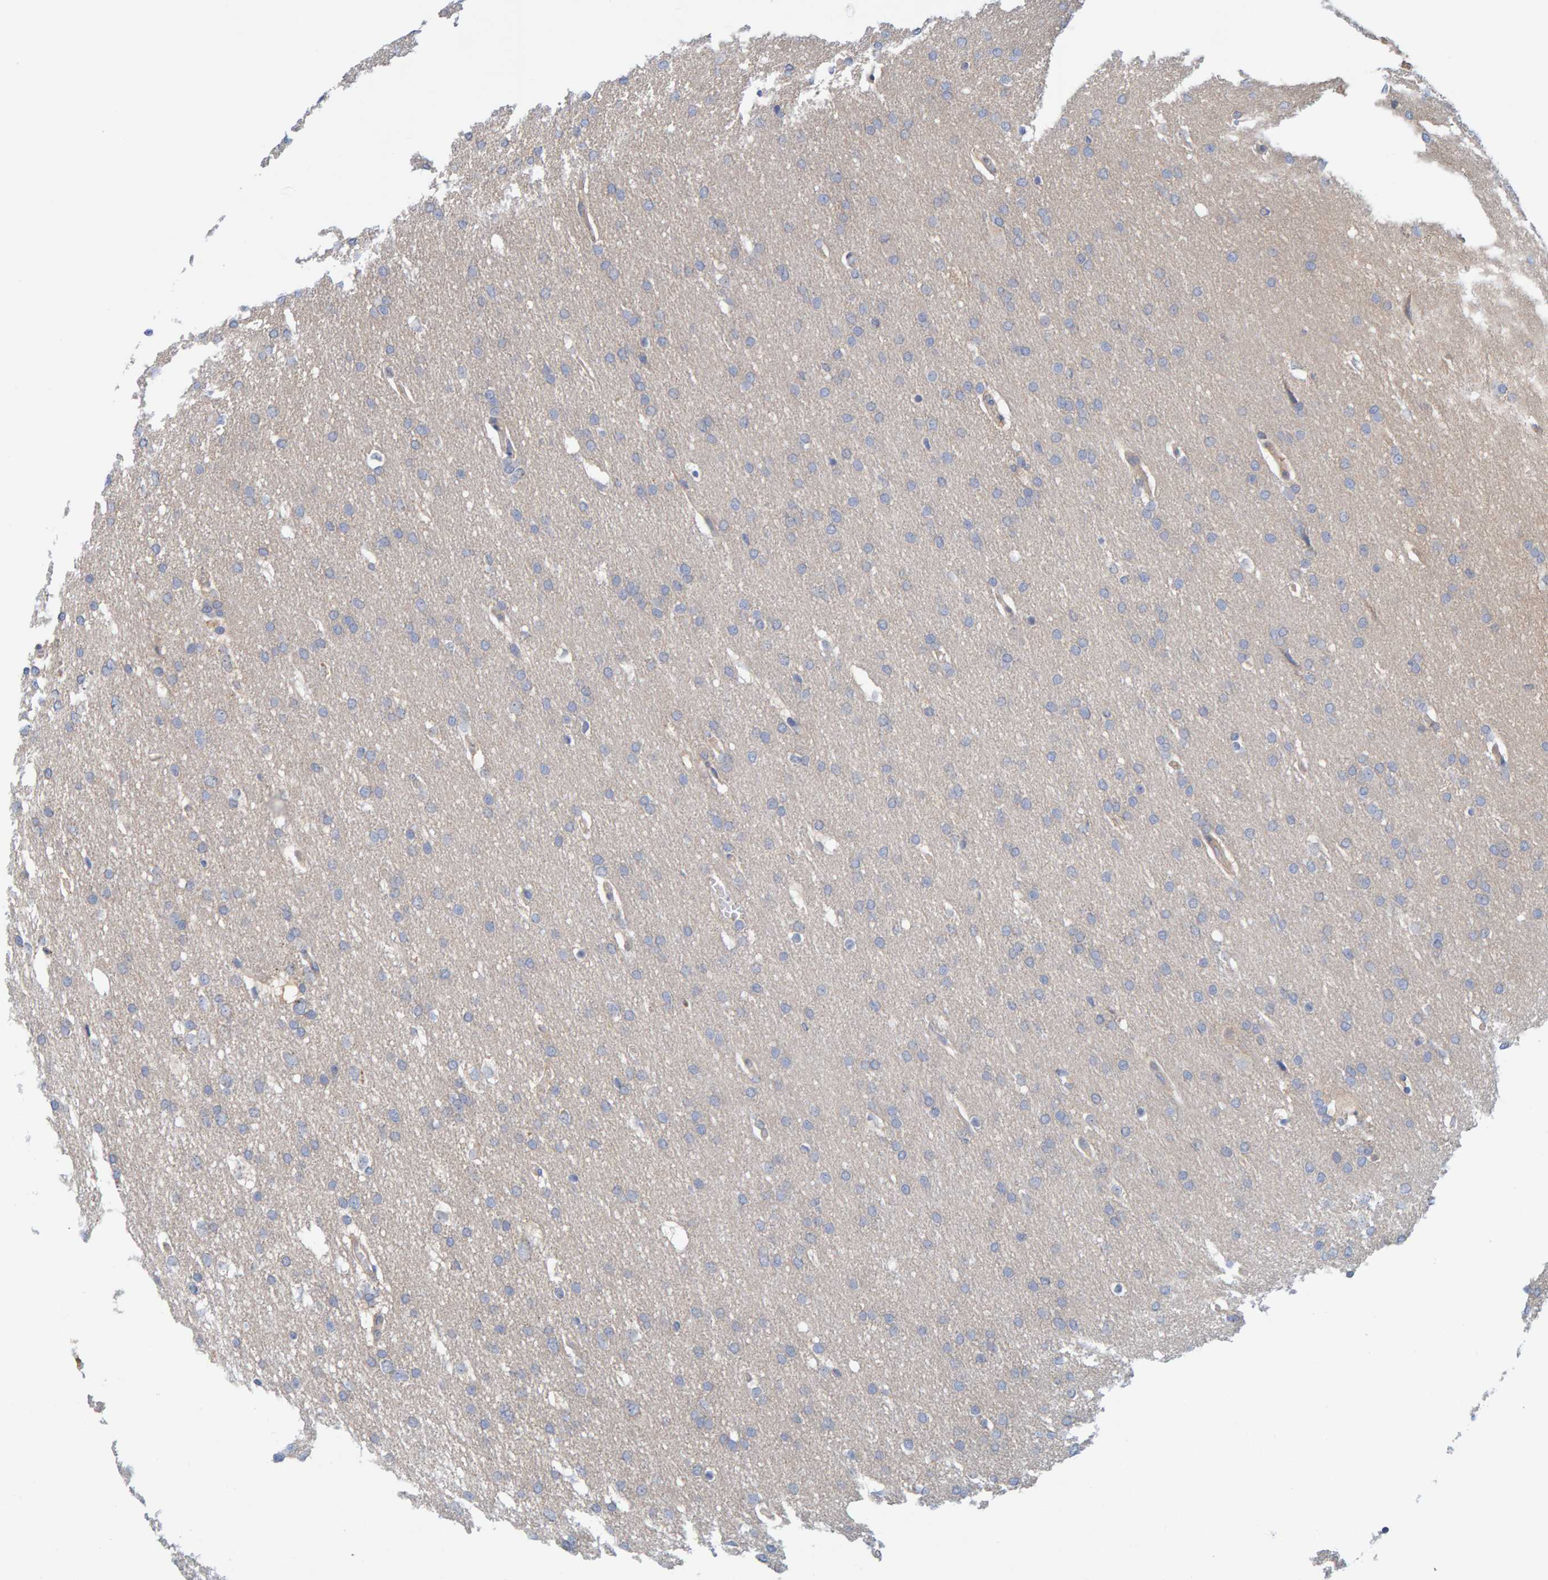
{"staining": {"intensity": "negative", "quantity": "none", "location": "none"}, "tissue": "glioma", "cell_type": "Tumor cells", "image_type": "cancer", "snomed": [{"axis": "morphology", "description": "Glioma, malignant, Low grade"}, {"axis": "topography", "description": "Brain"}], "caption": "Glioma was stained to show a protein in brown. There is no significant staining in tumor cells.", "gene": "TATDN1", "patient": {"sex": "female", "age": 37}}